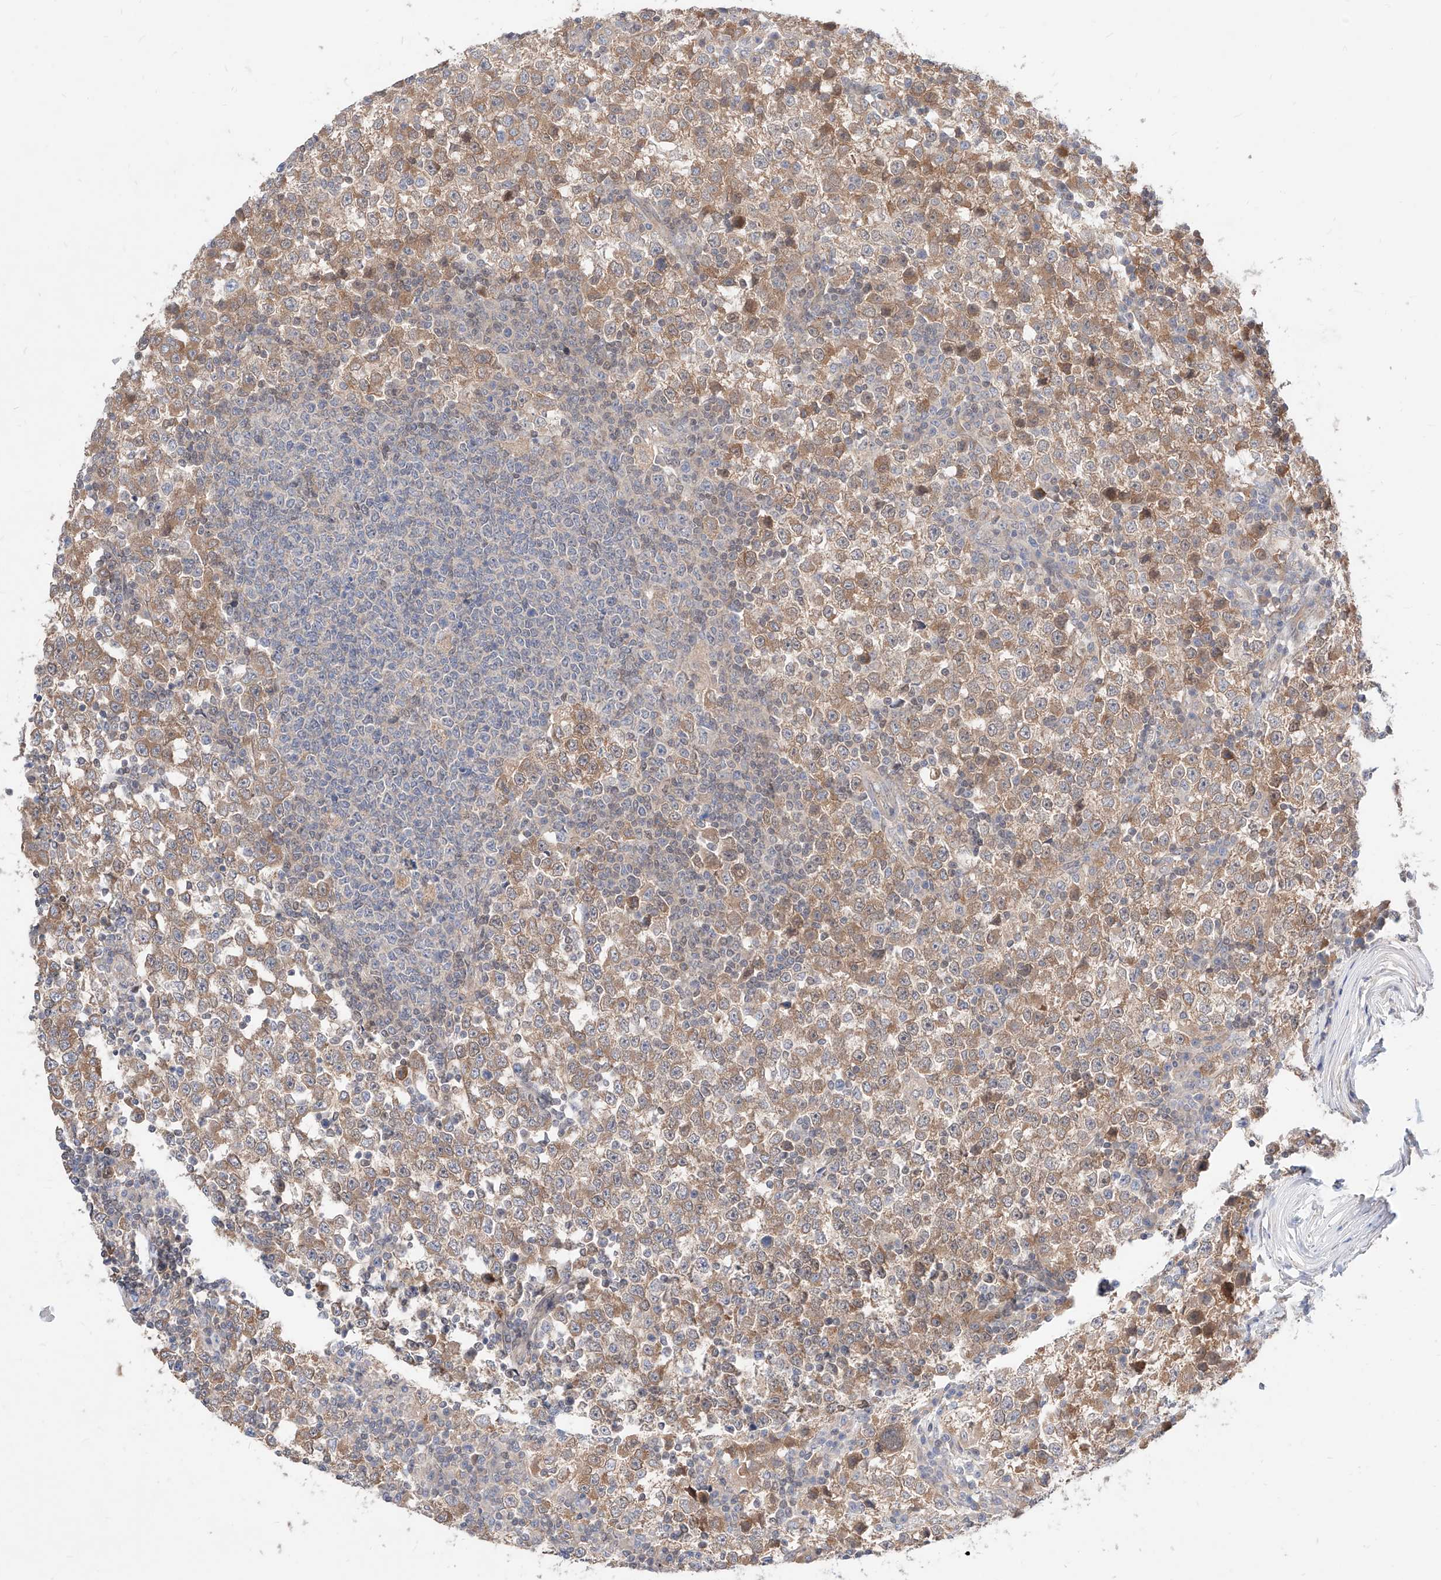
{"staining": {"intensity": "moderate", "quantity": ">75%", "location": "cytoplasmic/membranous"}, "tissue": "testis cancer", "cell_type": "Tumor cells", "image_type": "cancer", "snomed": [{"axis": "morphology", "description": "Seminoma, NOS"}, {"axis": "topography", "description": "Testis"}], "caption": "An immunohistochemistry image of tumor tissue is shown. Protein staining in brown highlights moderate cytoplasmic/membranous positivity in seminoma (testis) within tumor cells. (brown staining indicates protein expression, while blue staining denotes nuclei).", "gene": "TSNAX", "patient": {"sex": "male", "age": 65}}